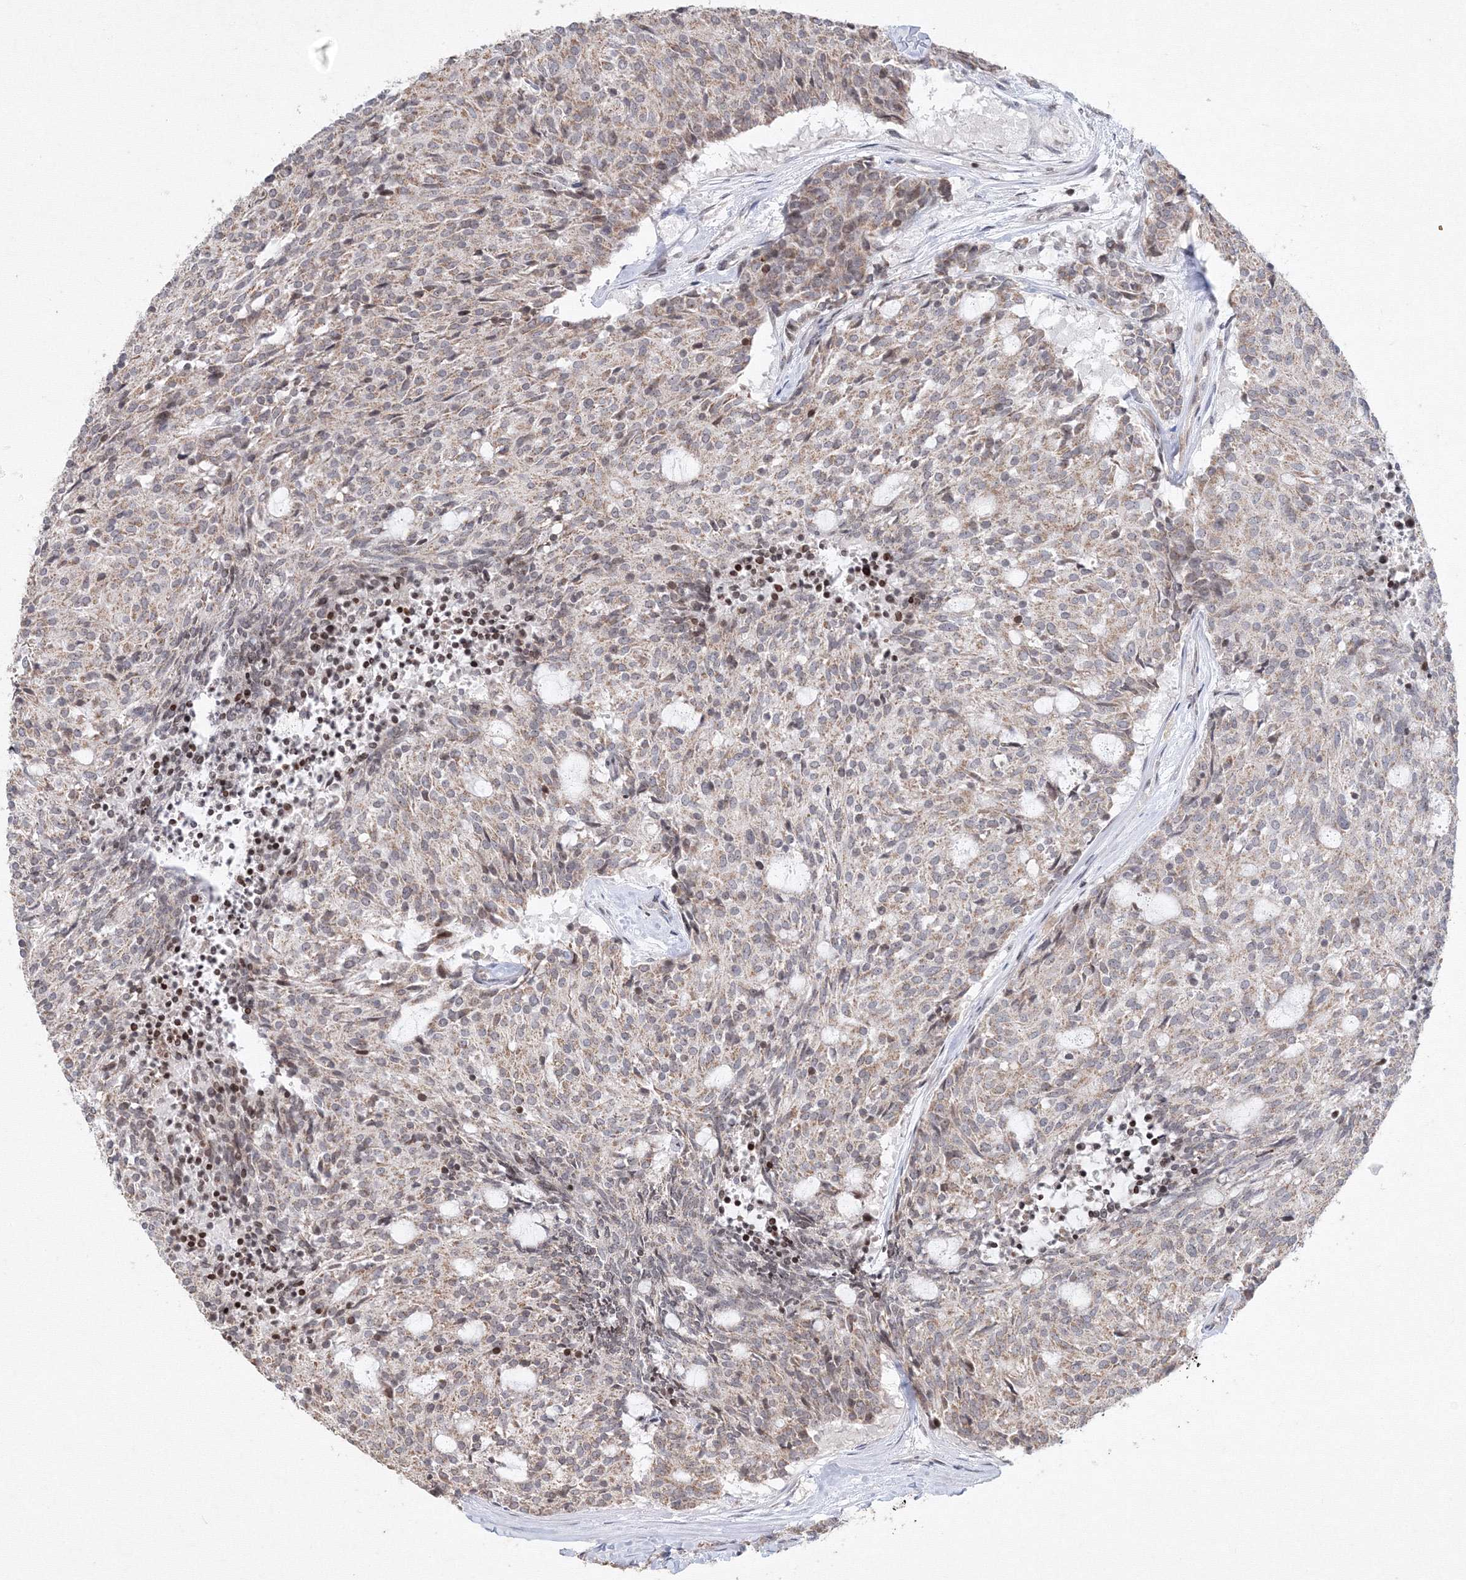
{"staining": {"intensity": "weak", "quantity": ">75%", "location": "cytoplasmic/membranous"}, "tissue": "carcinoid", "cell_type": "Tumor cells", "image_type": "cancer", "snomed": [{"axis": "morphology", "description": "Carcinoid, malignant, NOS"}, {"axis": "topography", "description": "Pancreas"}], "caption": "The micrograph reveals staining of carcinoid, revealing weak cytoplasmic/membranous protein positivity (brown color) within tumor cells.", "gene": "MKRN2", "patient": {"sex": "female", "age": 54}}